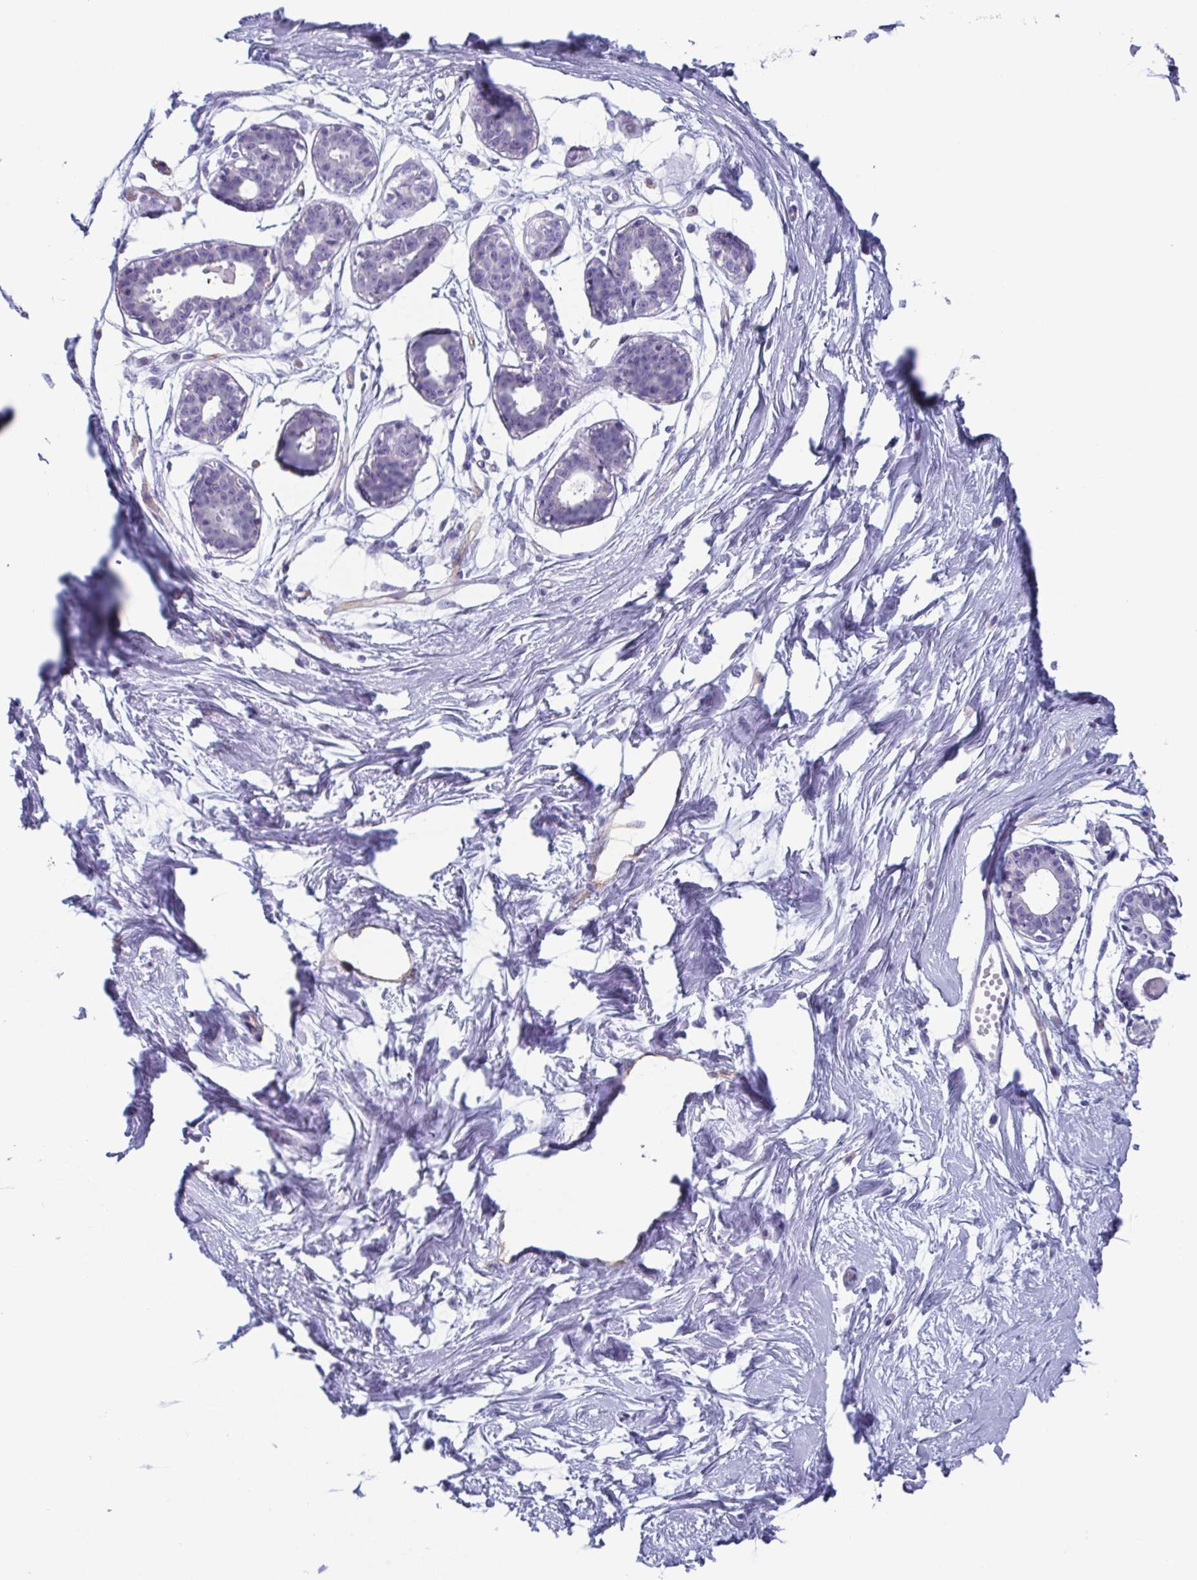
{"staining": {"intensity": "negative", "quantity": "none", "location": "none"}, "tissue": "breast", "cell_type": "Adipocytes", "image_type": "normal", "snomed": [{"axis": "morphology", "description": "Normal tissue, NOS"}, {"axis": "topography", "description": "Breast"}], "caption": "There is no significant positivity in adipocytes of breast. (Stains: DAB immunohistochemistry (IHC) with hematoxylin counter stain, Microscopy: brightfield microscopy at high magnification).", "gene": "LYRM2", "patient": {"sex": "female", "age": 45}}